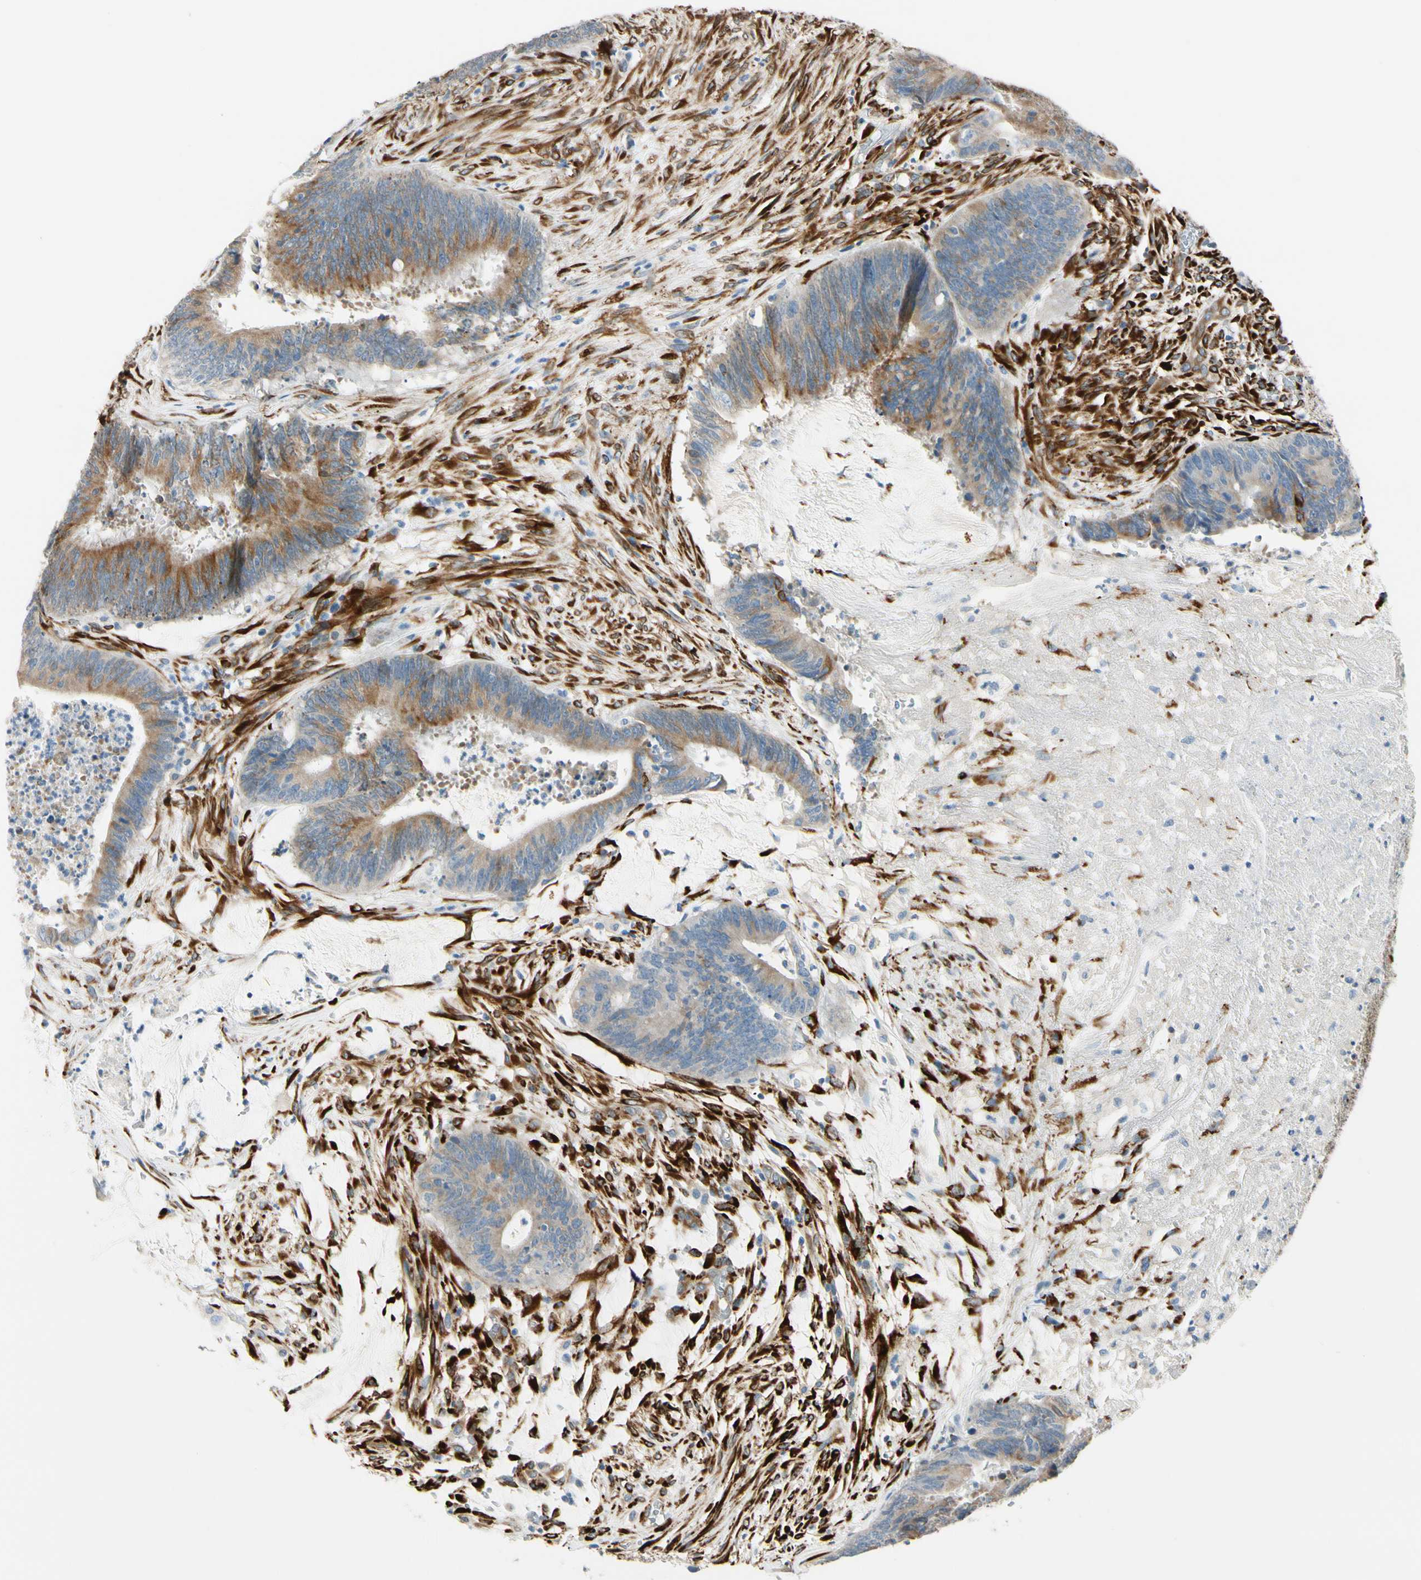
{"staining": {"intensity": "moderate", "quantity": ">75%", "location": "cytoplasmic/membranous"}, "tissue": "colorectal cancer", "cell_type": "Tumor cells", "image_type": "cancer", "snomed": [{"axis": "morphology", "description": "Adenocarcinoma, NOS"}, {"axis": "topography", "description": "Rectum"}], "caption": "An image of colorectal cancer (adenocarcinoma) stained for a protein reveals moderate cytoplasmic/membranous brown staining in tumor cells.", "gene": "FKBP7", "patient": {"sex": "female", "age": 66}}